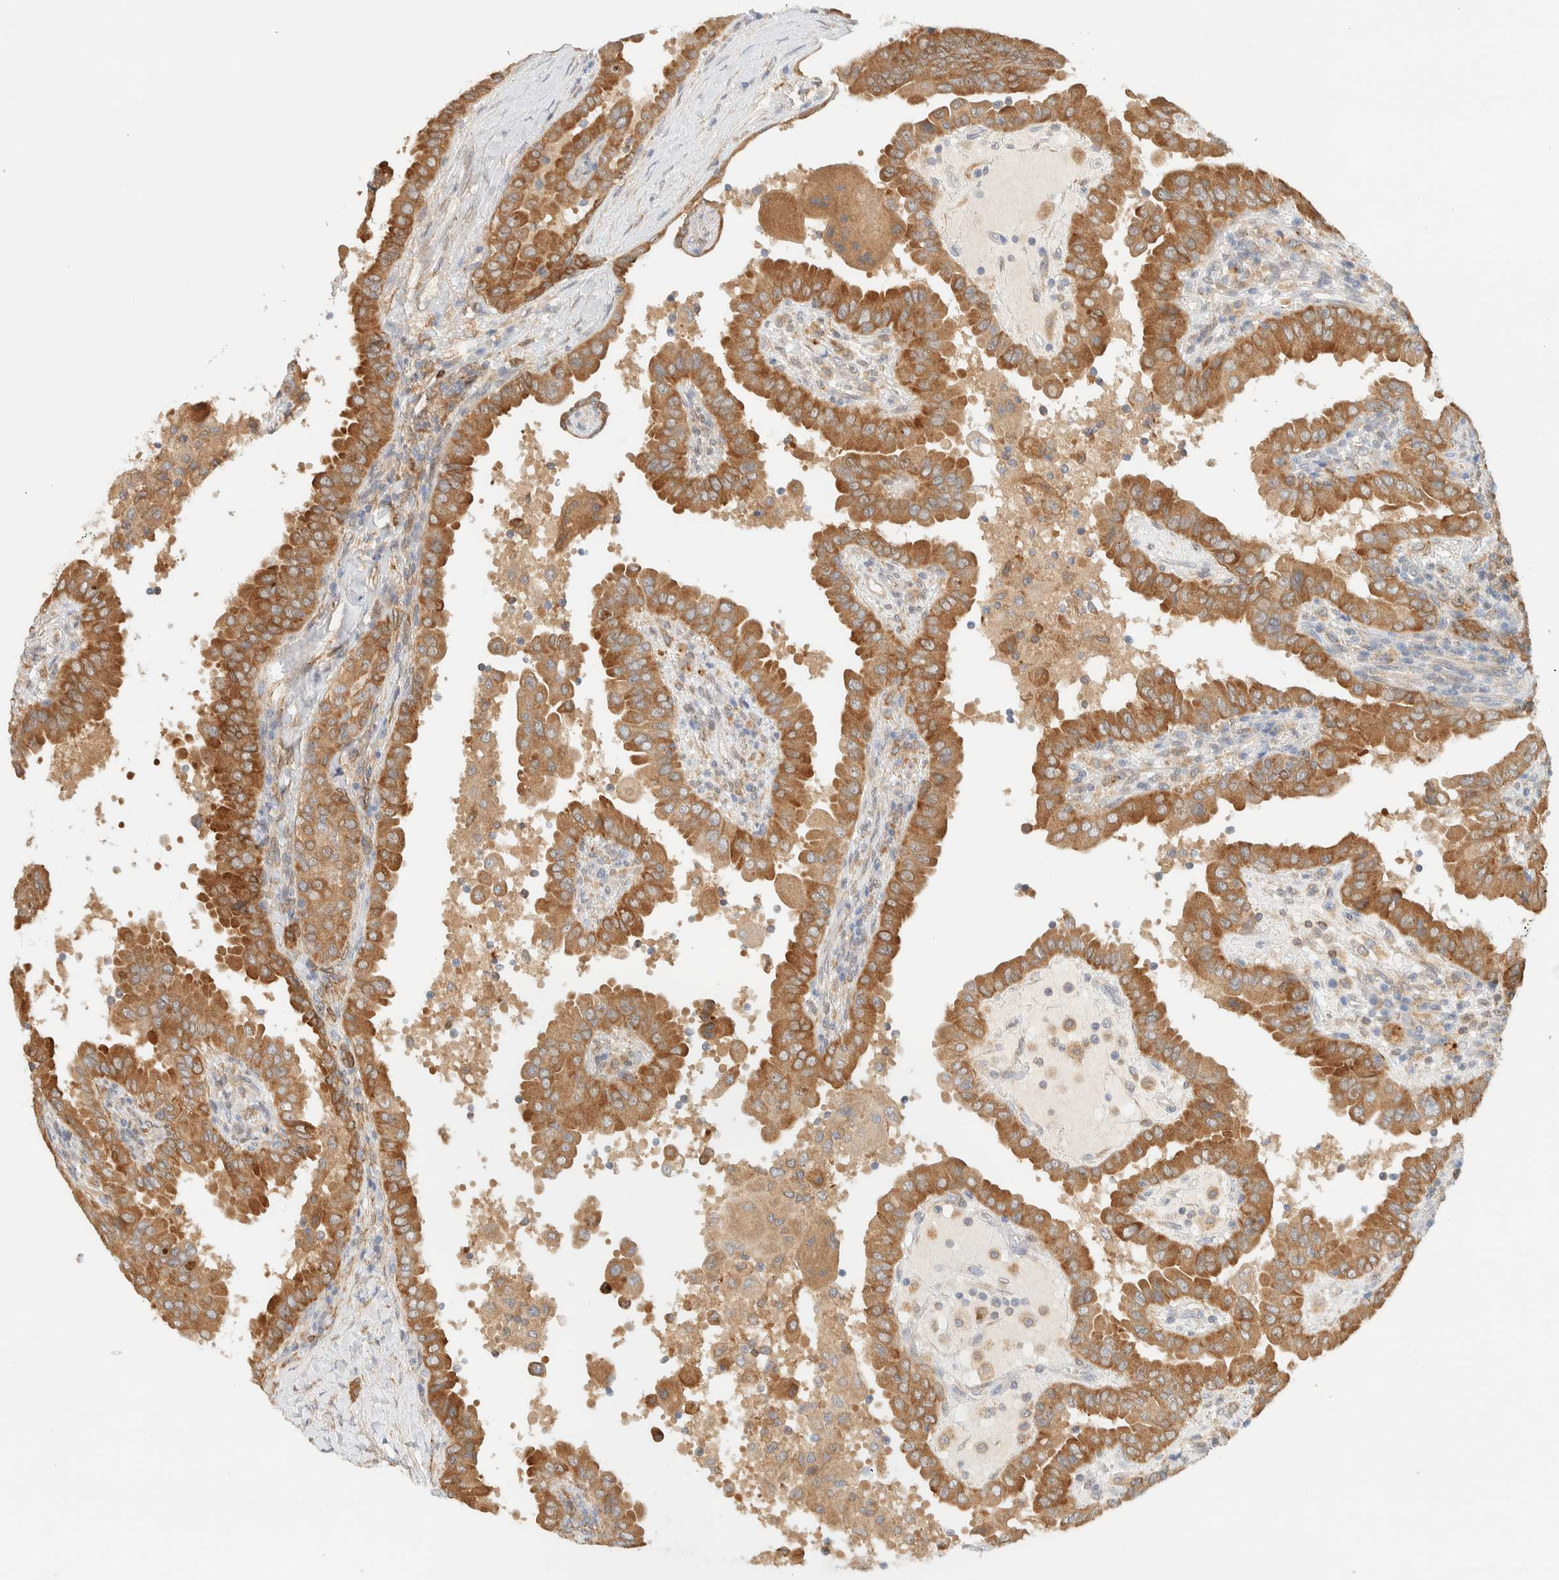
{"staining": {"intensity": "moderate", "quantity": ">75%", "location": "cytoplasmic/membranous"}, "tissue": "thyroid cancer", "cell_type": "Tumor cells", "image_type": "cancer", "snomed": [{"axis": "morphology", "description": "Papillary adenocarcinoma, NOS"}, {"axis": "topography", "description": "Thyroid gland"}], "caption": "Protein staining reveals moderate cytoplasmic/membranous positivity in about >75% of tumor cells in thyroid cancer (papillary adenocarcinoma).", "gene": "NT5C", "patient": {"sex": "male", "age": 33}}